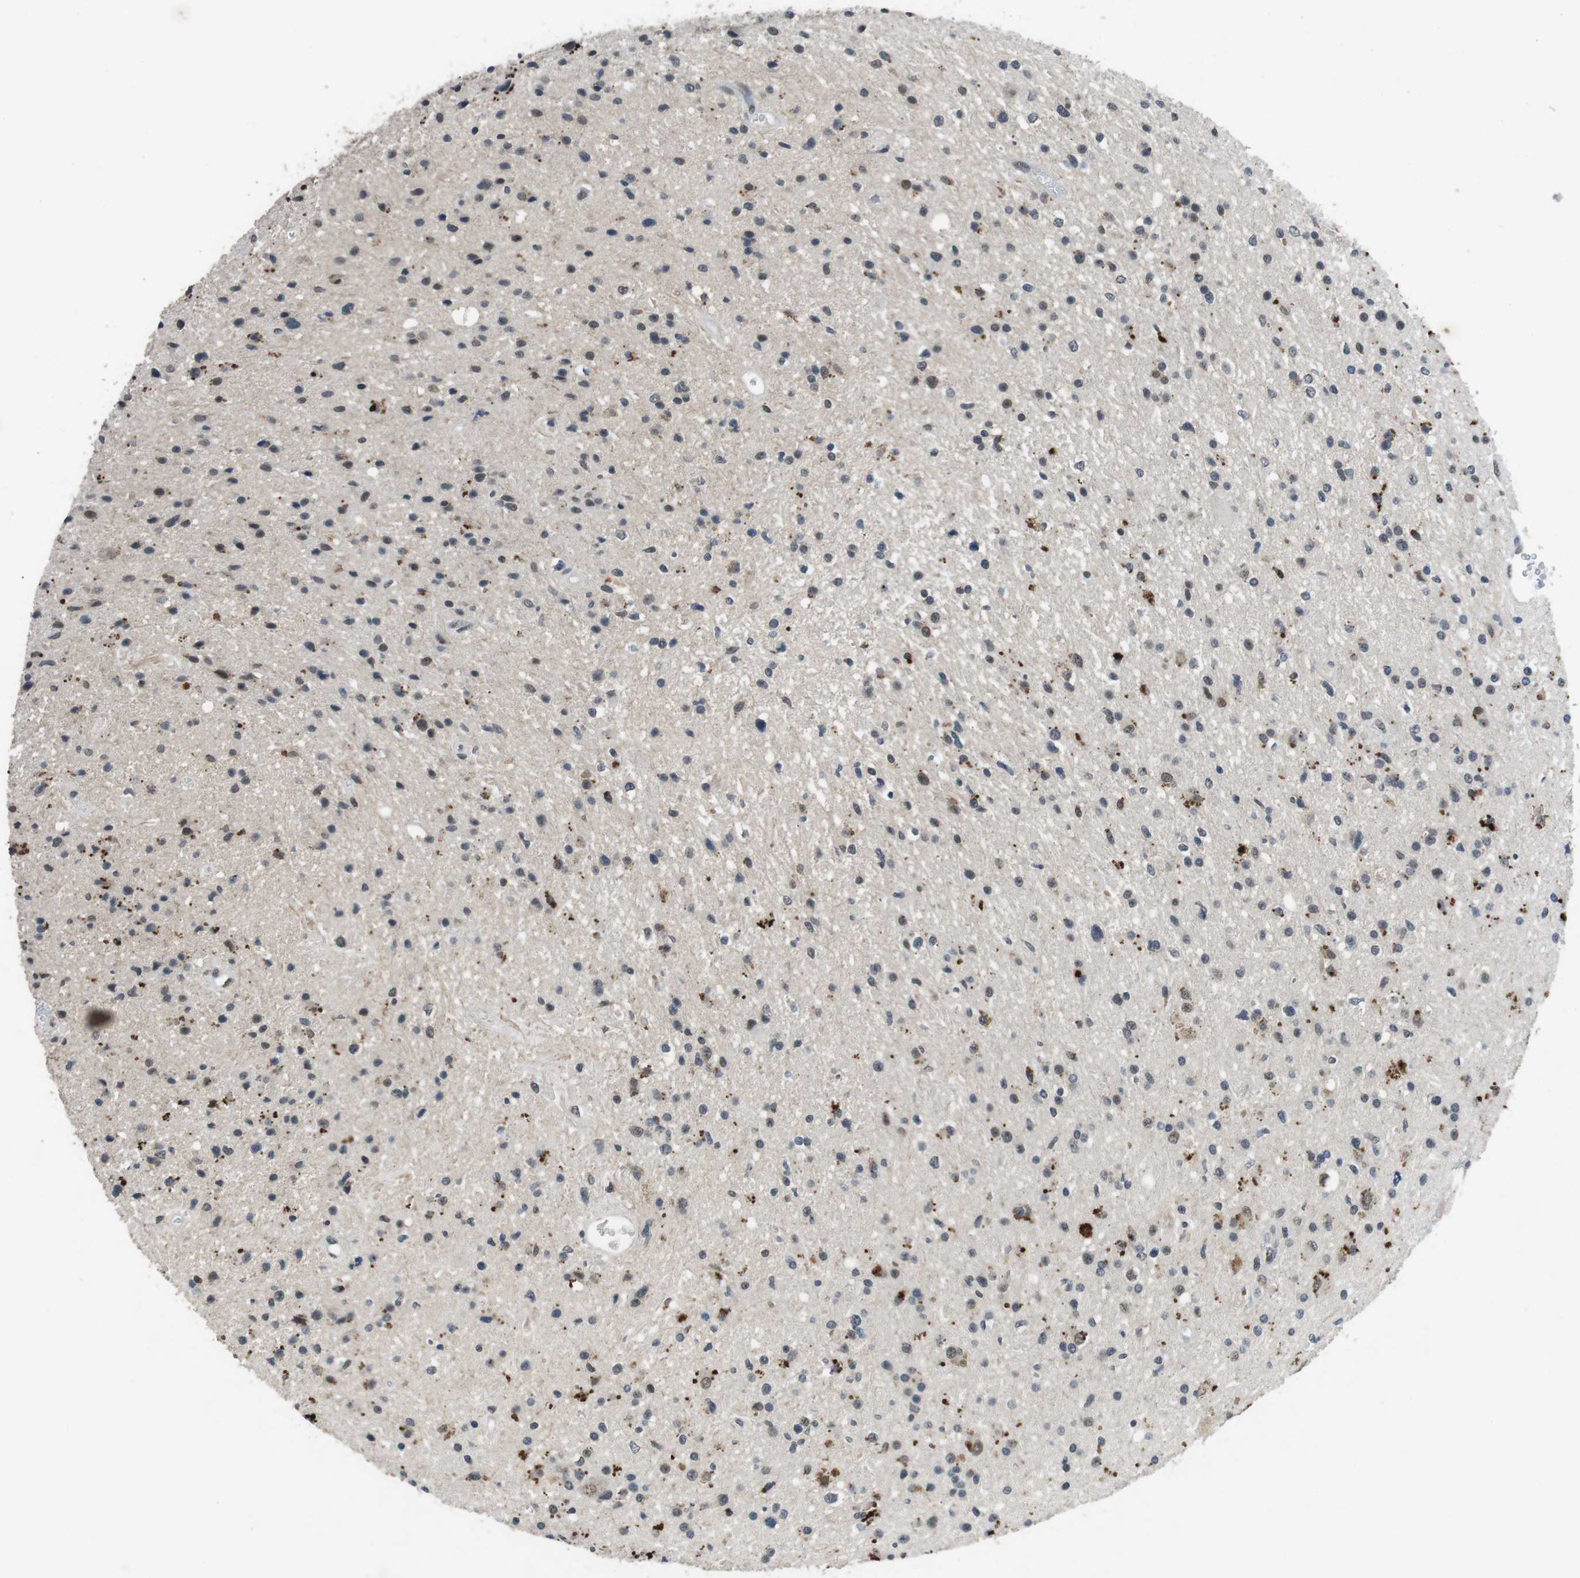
{"staining": {"intensity": "weak", "quantity": "<25%", "location": "cytoplasmic/membranous,nuclear"}, "tissue": "glioma", "cell_type": "Tumor cells", "image_type": "cancer", "snomed": [{"axis": "morphology", "description": "Glioma, malignant, High grade"}, {"axis": "topography", "description": "Brain"}], "caption": "High magnification brightfield microscopy of glioma stained with DAB (3,3'-diaminobenzidine) (brown) and counterstained with hematoxylin (blue): tumor cells show no significant staining.", "gene": "USP7", "patient": {"sex": "male", "age": 33}}